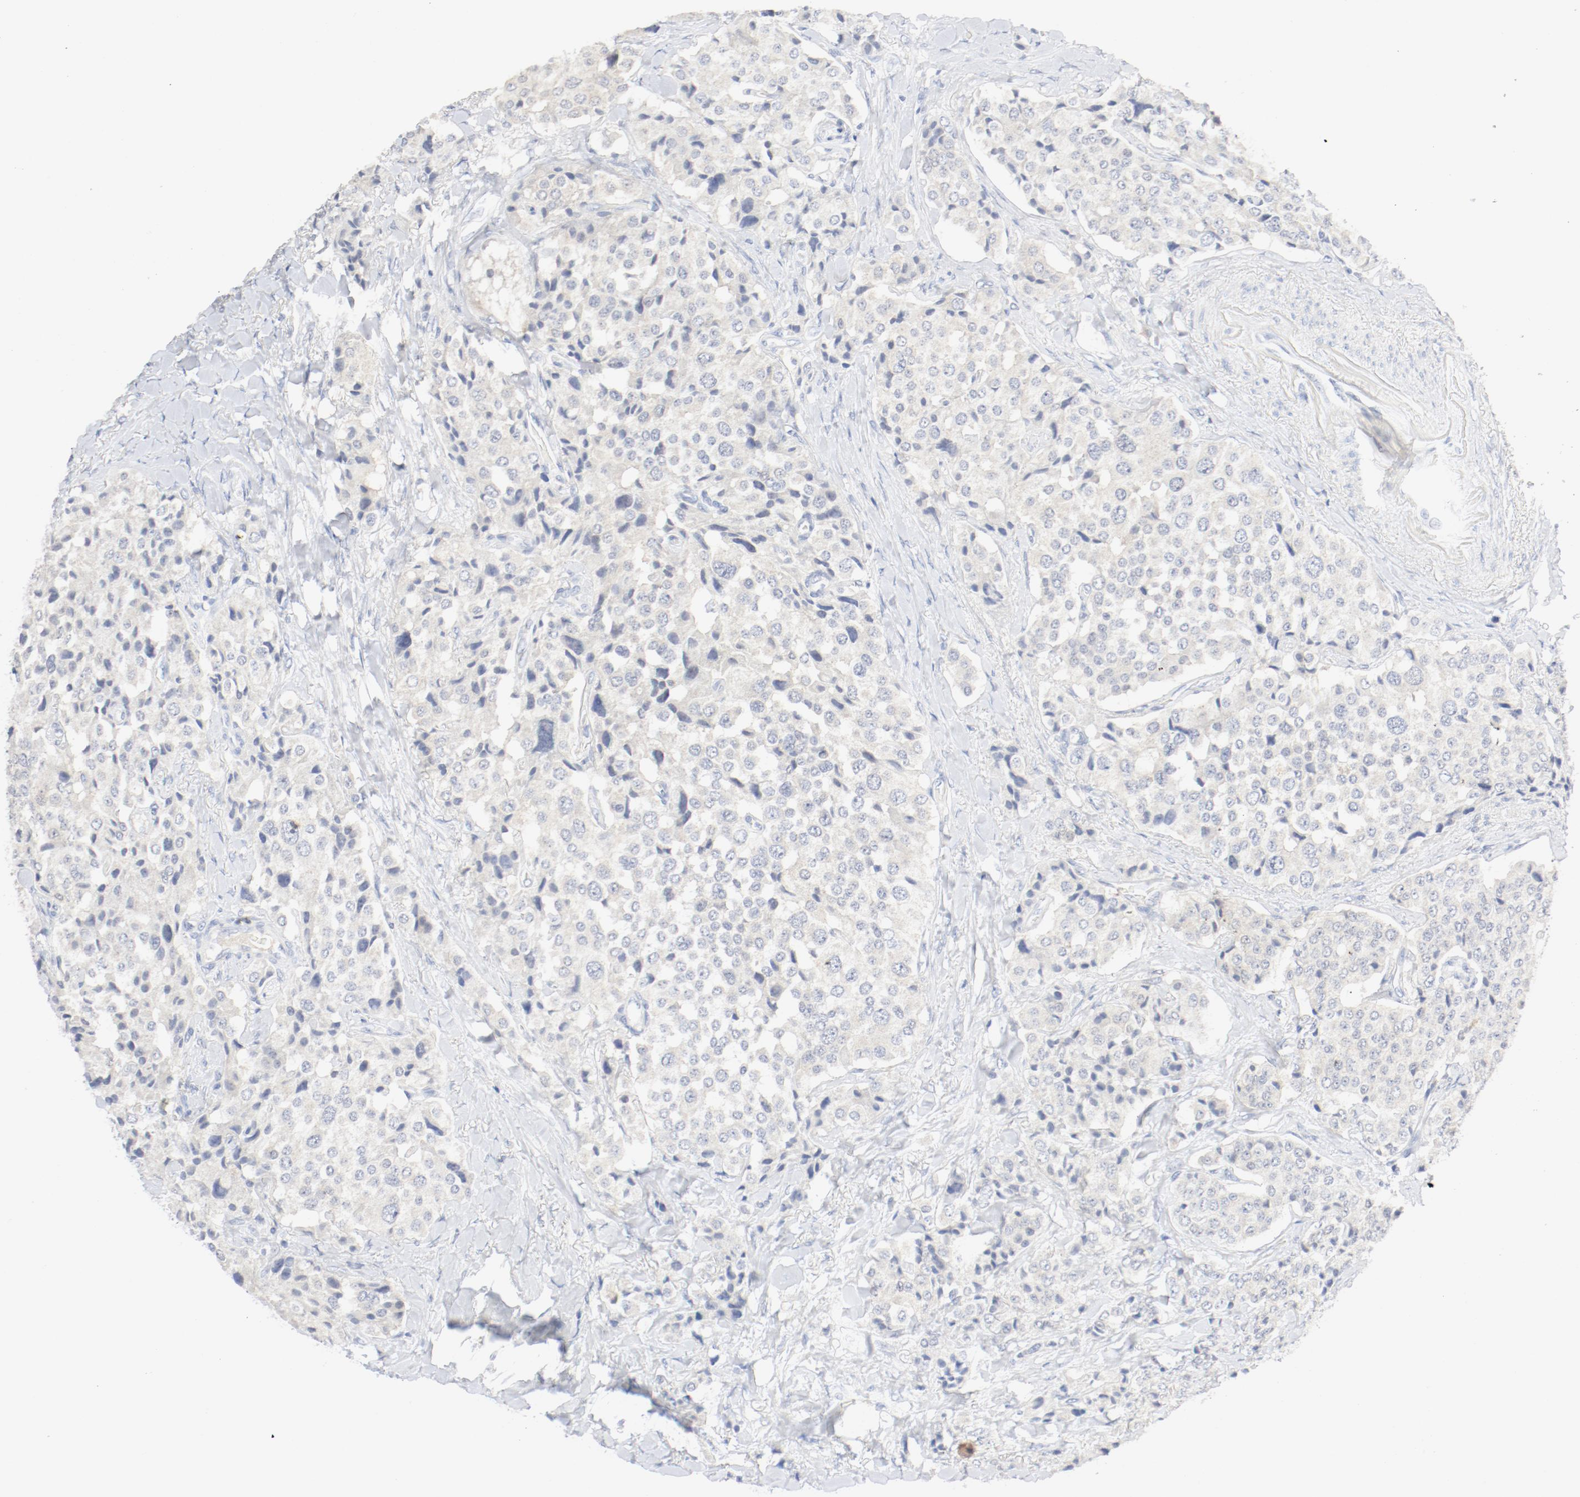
{"staining": {"intensity": "negative", "quantity": "none", "location": "none"}, "tissue": "carcinoid", "cell_type": "Tumor cells", "image_type": "cancer", "snomed": [{"axis": "morphology", "description": "Carcinoid, malignant, NOS"}, {"axis": "topography", "description": "Colon"}], "caption": "Carcinoid stained for a protein using immunohistochemistry (IHC) displays no staining tumor cells.", "gene": "PGM1", "patient": {"sex": "female", "age": 61}}